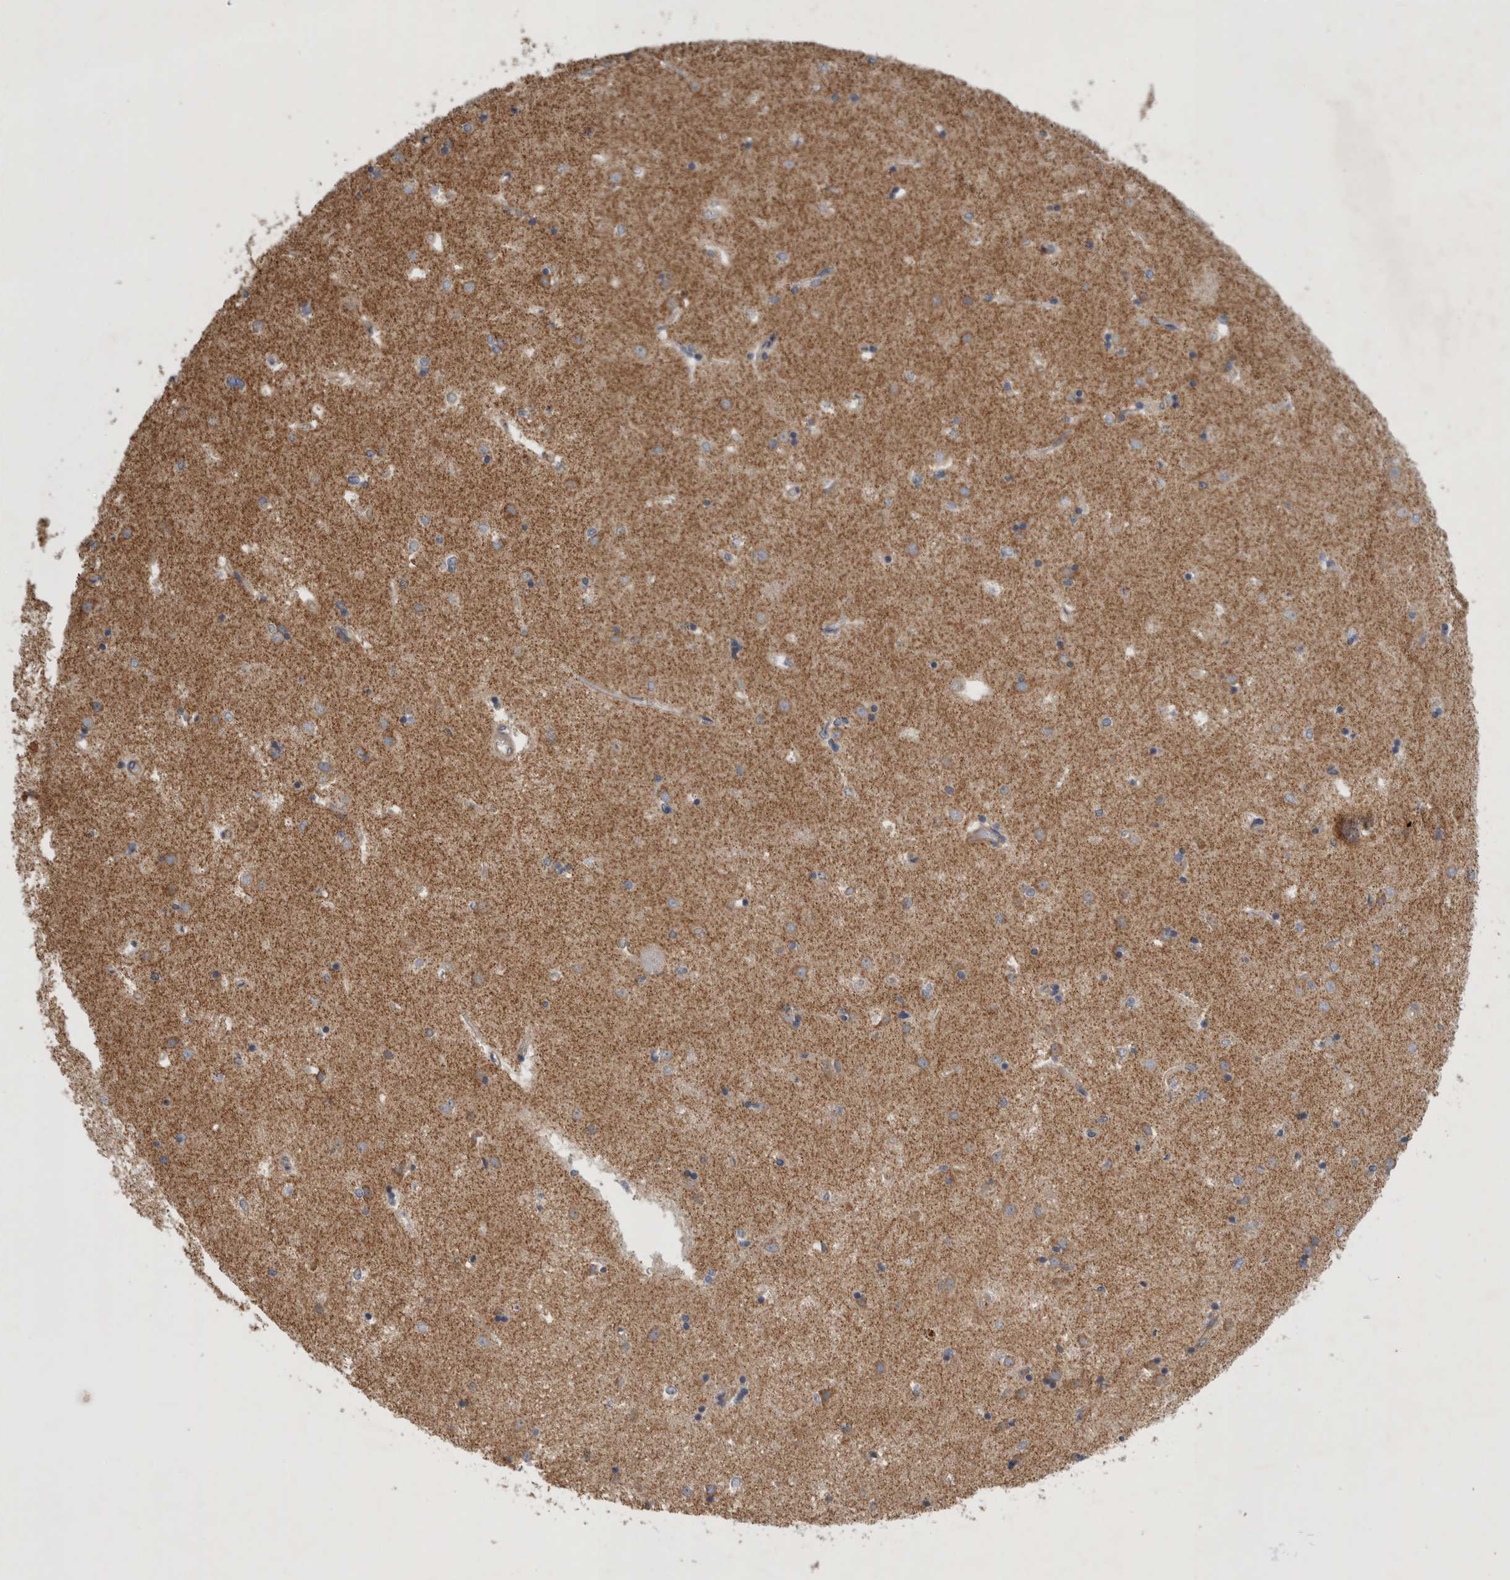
{"staining": {"intensity": "weak", "quantity": "<25%", "location": "cytoplasmic/membranous"}, "tissue": "caudate", "cell_type": "Glial cells", "image_type": "normal", "snomed": [{"axis": "morphology", "description": "Normal tissue, NOS"}, {"axis": "topography", "description": "Lateral ventricle wall"}], "caption": "Immunohistochemistry (IHC) micrograph of unremarkable human caudate stained for a protein (brown), which exhibits no staining in glial cells.", "gene": "SFXN2", "patient": {"sex": "male", "age": 45}}